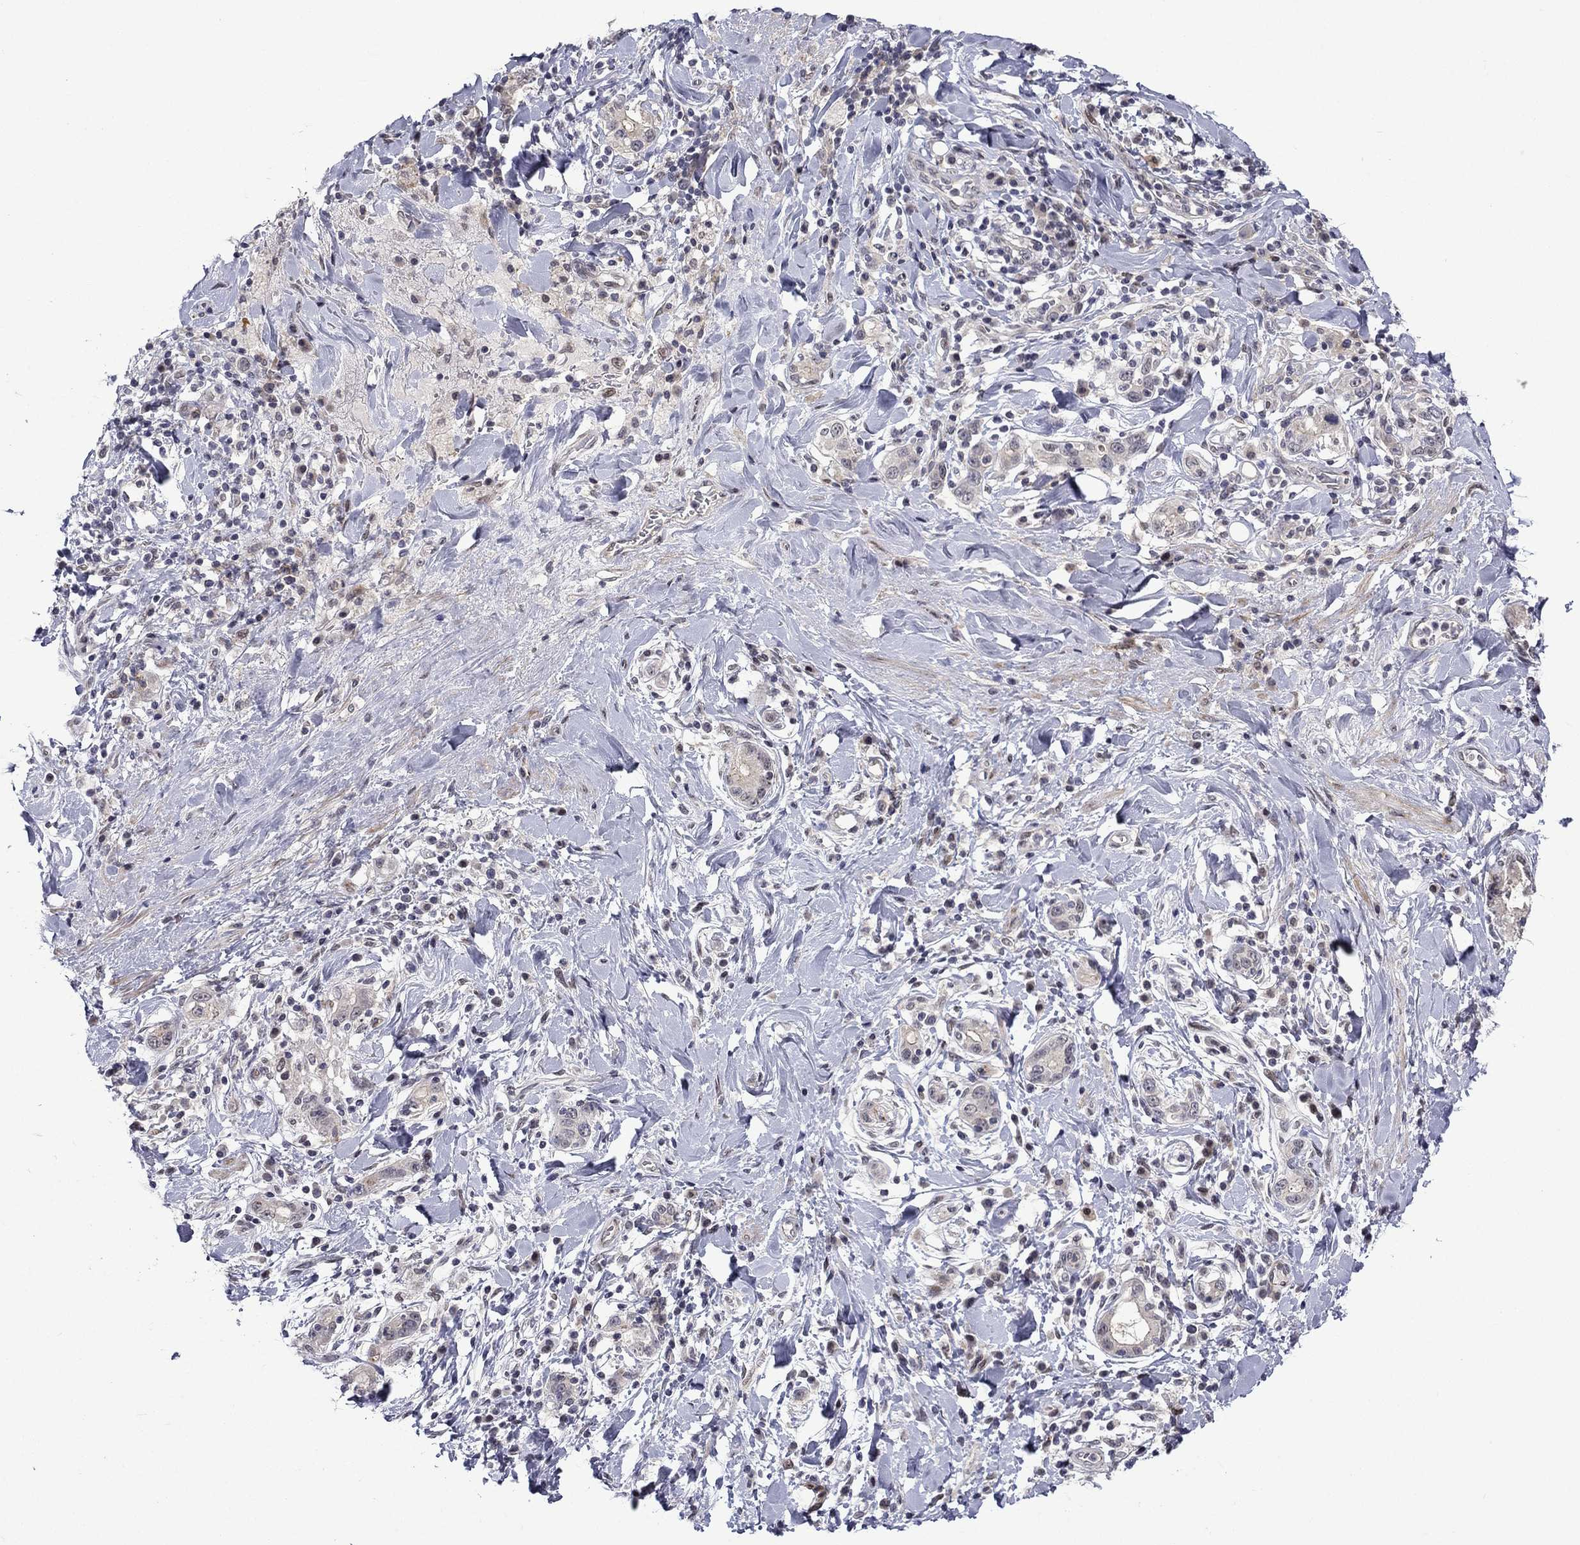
{"staining": {"intensity": "negative", "quantity": "none", "location": "none"}, "tissue": "stomach cancer", "cell_type": "Tumor cells", "image_type": "cancer", "snomed": [{"axis": "morphology", "description": "Adenocarcinoma, NOS"}, {"axis": "topography", "description": "Stomach"}], "caption": "High magnification brightfield microscopy of adenocarcinoma (stomach) stained with DAB (brown) and counterstained with hematoxylin (blue): tumor cells show no significant staining.", "gene": "B3GAT1", "patient": {"sex": "male", "age": 79}}